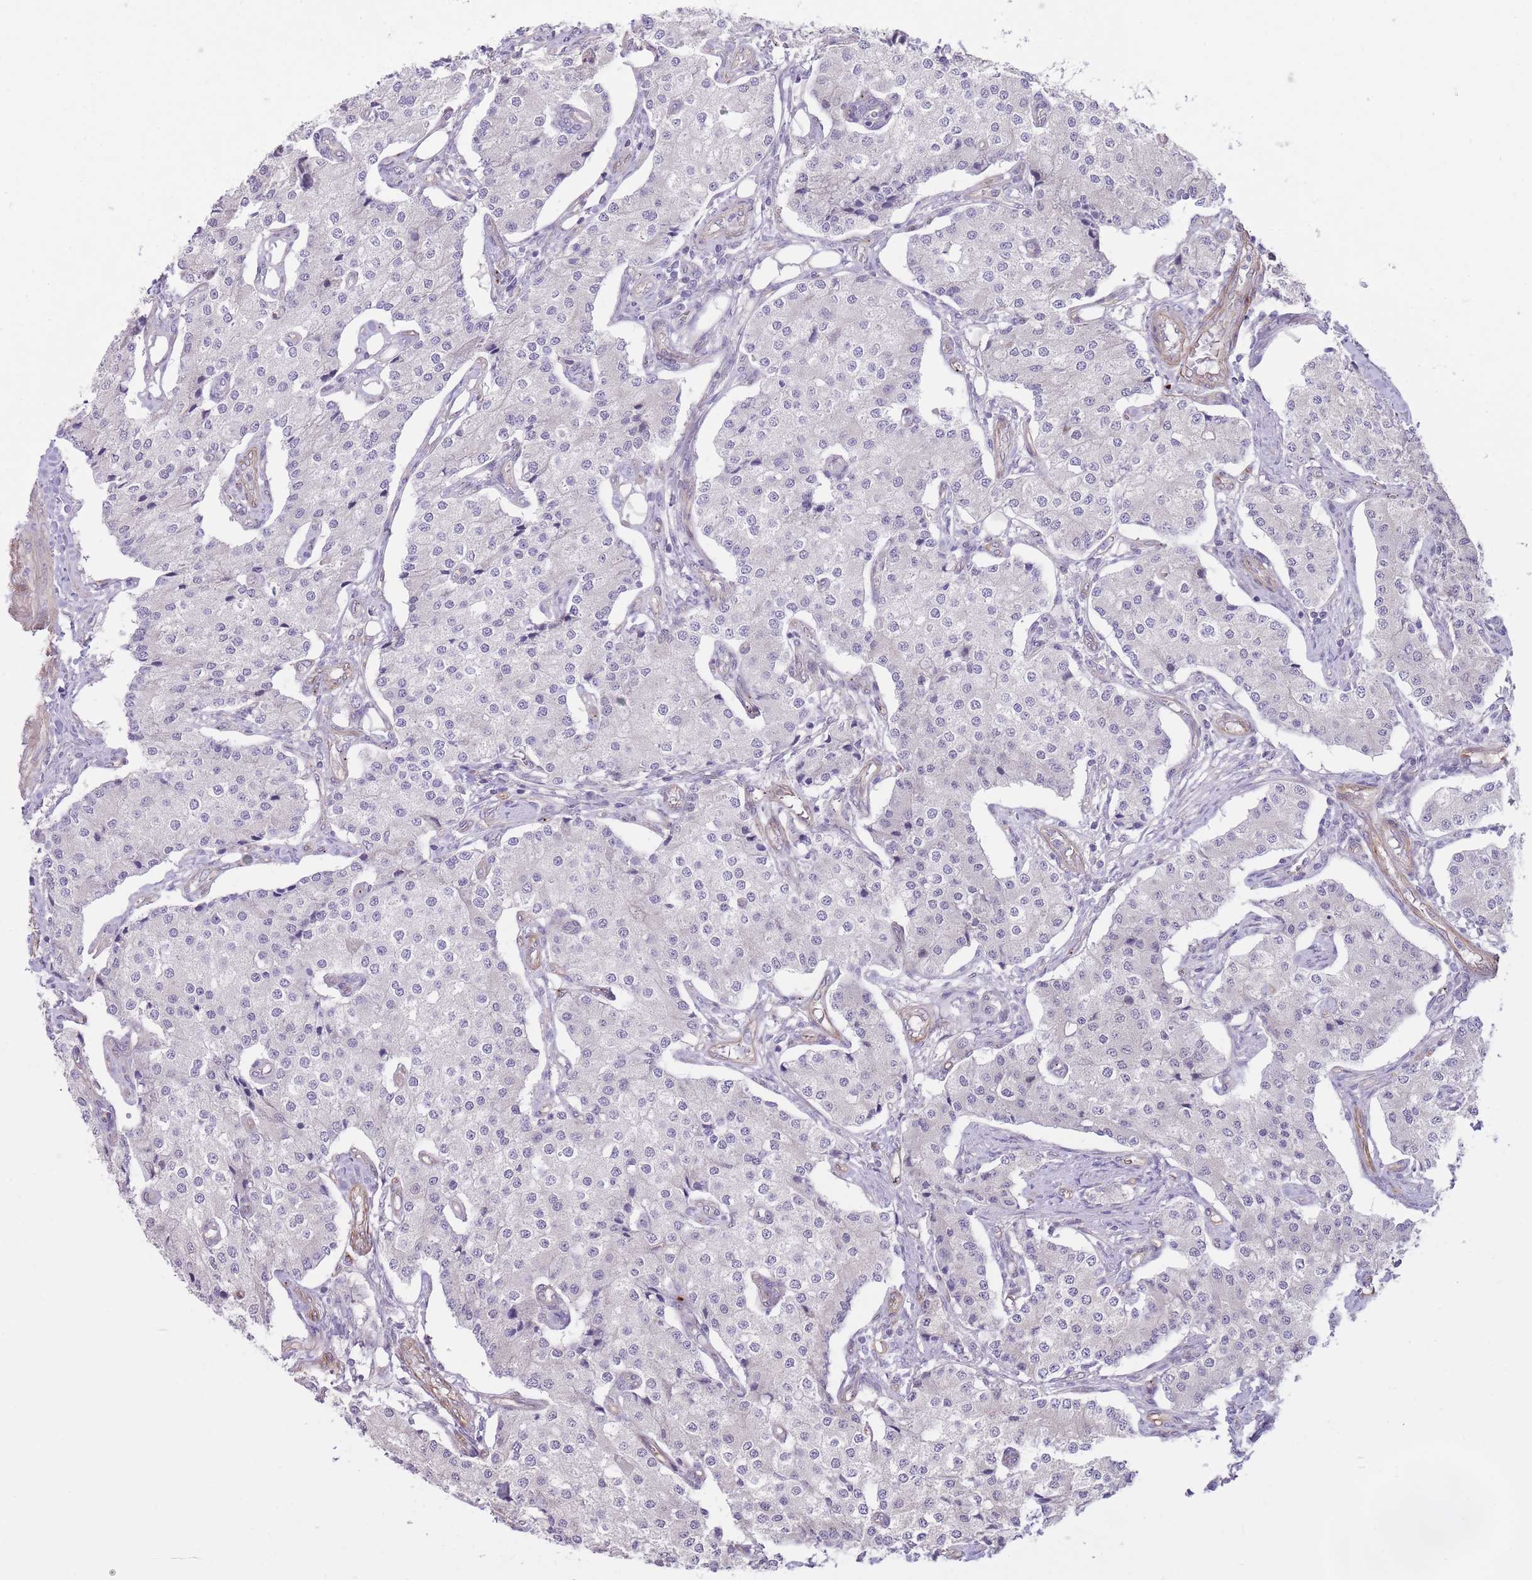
{"staining": {"intensity": "negative", "quantity": "none", "location": "none"}, "tissue": "carcinoid", "cell_type": "Tumor cells", "image_type": "cancer", "snomed": [{"axis": "morphology", "description": "Carcinoid, malignant, NOS"}, {"axis": "topography", "description": "Colon"}], "caption": "IHC of carcinoid displays no expression in tumor cells. (Stains: DAB immunohistochemistry with hematoxylin counter stain, Microscopy: brightfield microscopy at high magnification).", "gene": "QTRT1", "patient": {"sex": "female", "age": 52}}